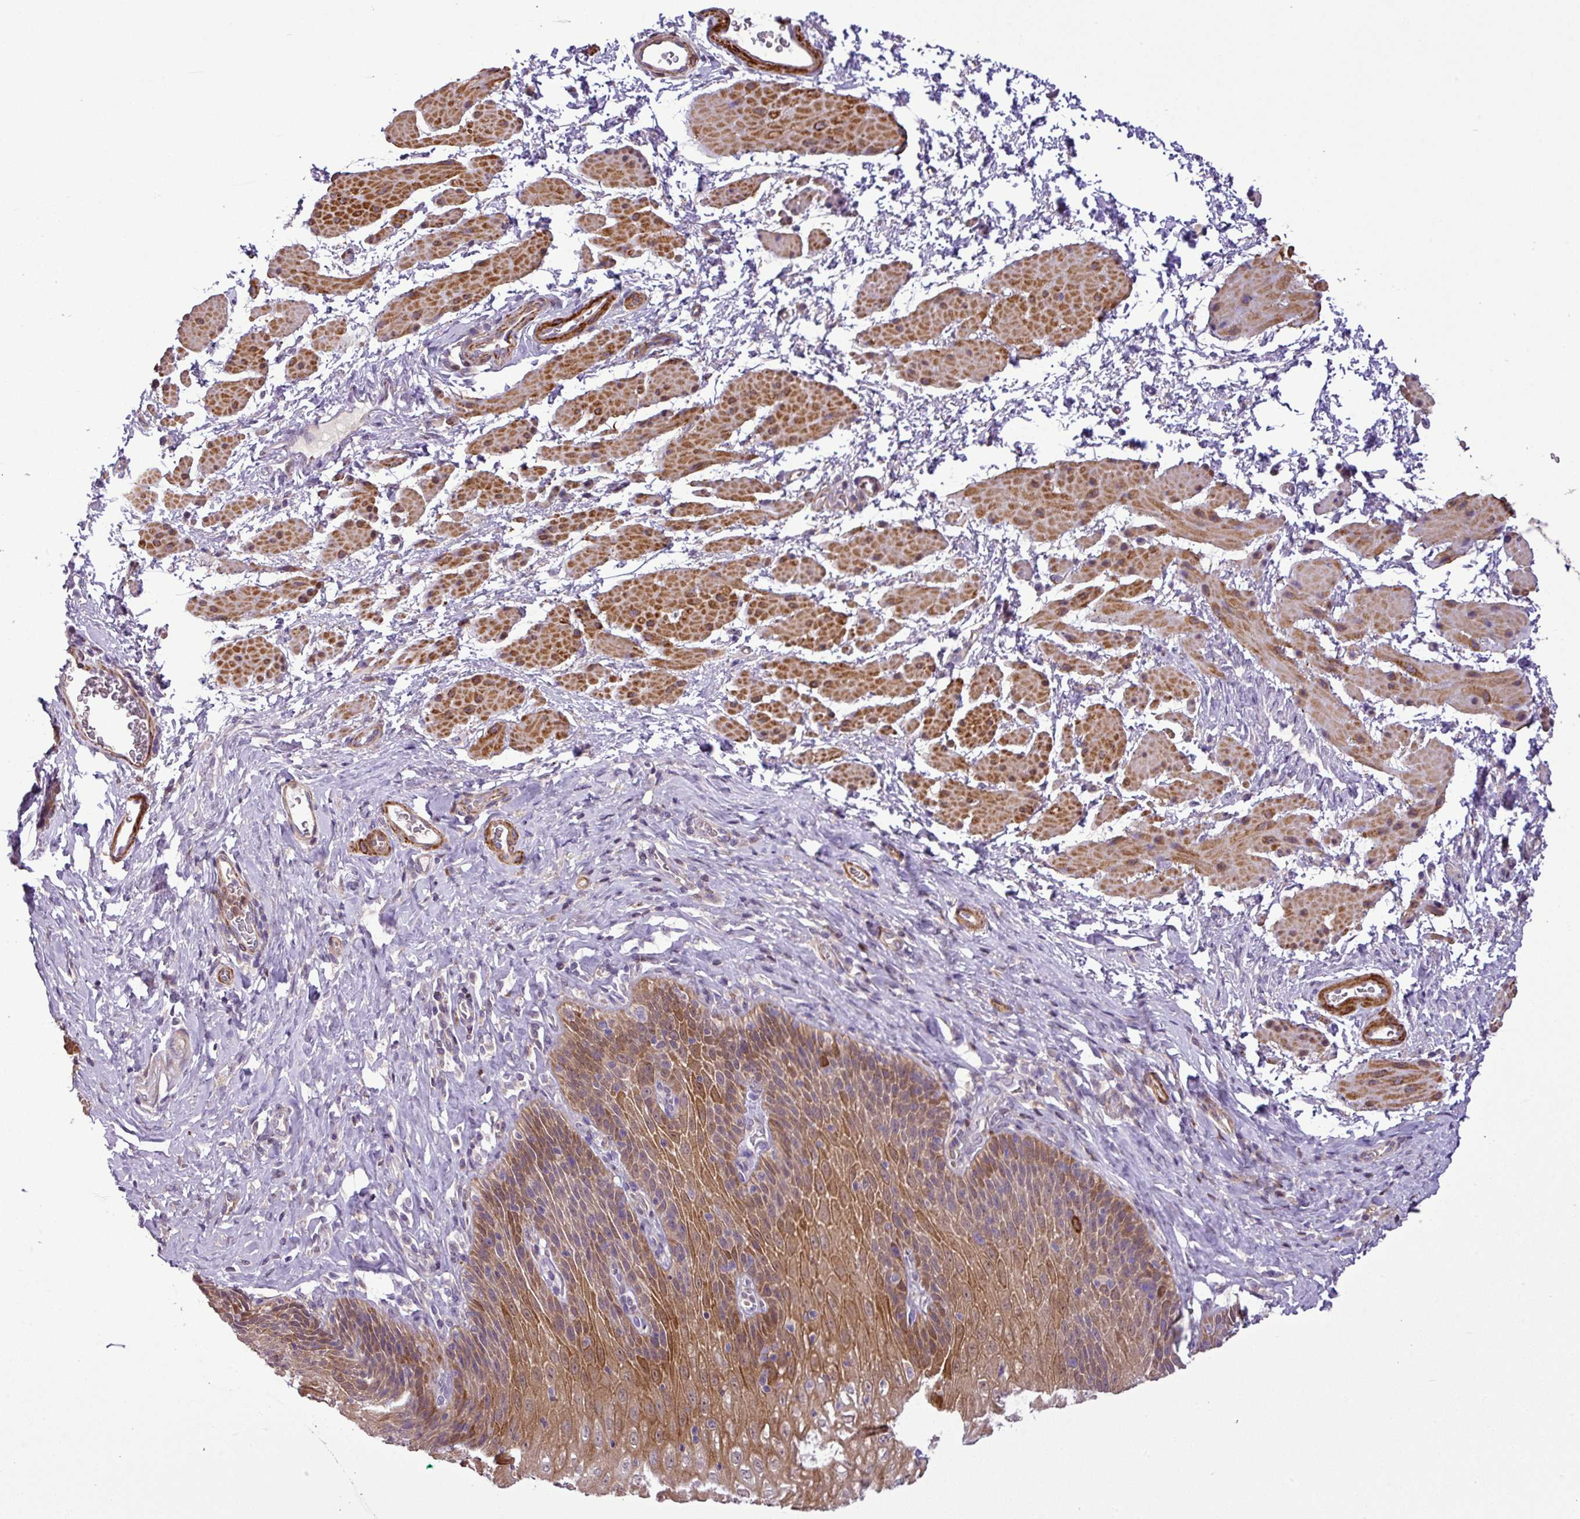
{"staining": {"intensity": "moderate", "quantity": ">75%", "location": "cytoplasmic/membranous,nuclear"}, "tissue": "esophagus", "cell_type": "Squamous epithelial cells", "image_type": "normal", "snomed": [{"axis": "morphology", "description": "Normal tissue, NOS"}, {"axis": "topography", "description": "Esophagus"}], "caption": "A high-resolution photomicrograph shows immunohistochemistry (IHC) staining of benign esophagus, which reveals moderate cytoplasmic/membranous,nuclear expression in about >75% of squamous epithelial cells.", "gene": "NBEAL2", "patient": {"sex": "female", "age": 61}}